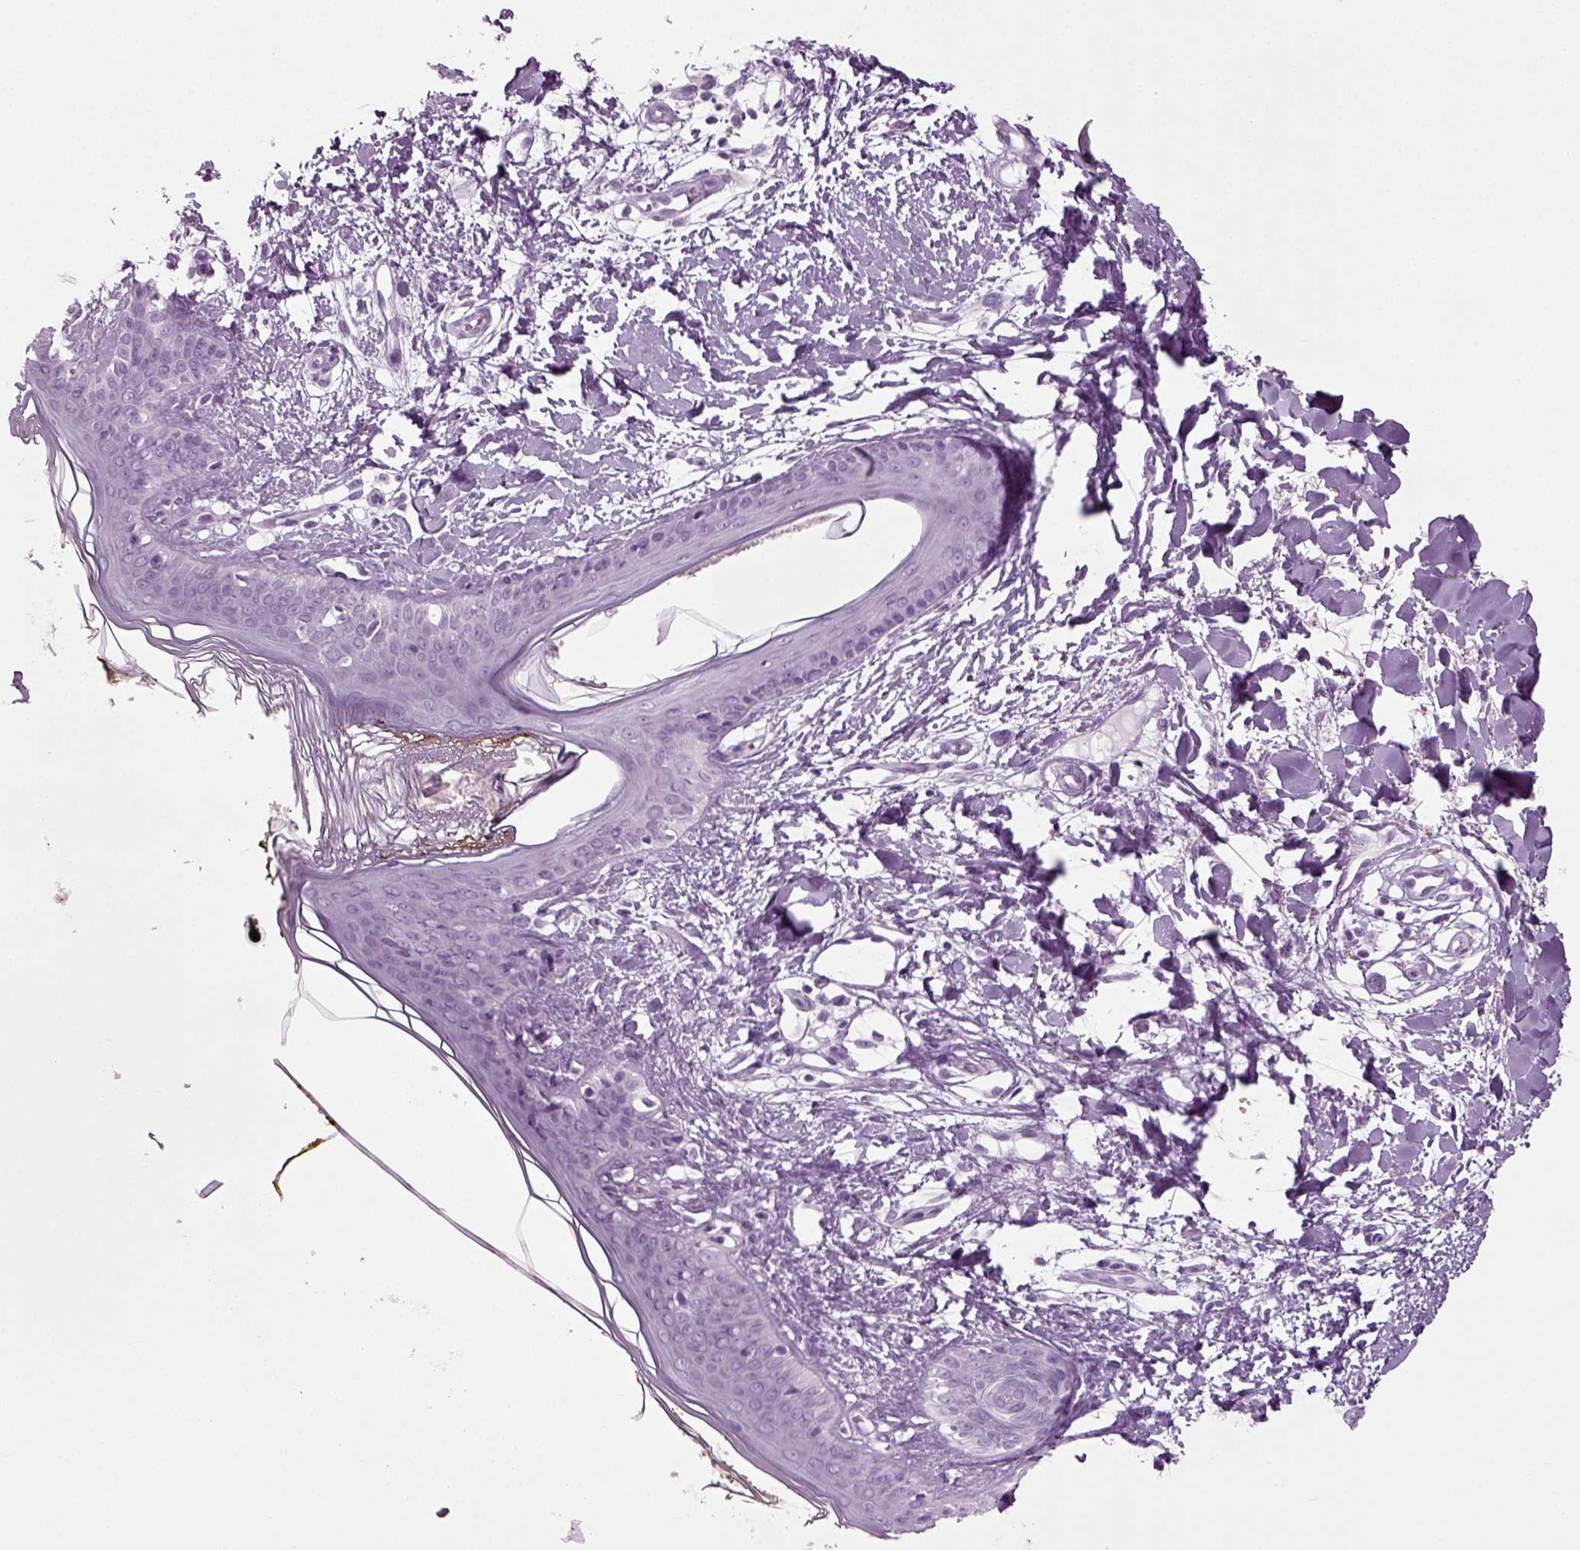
{"staining": {"intensity": "negative", "quantity": "none", "location": "none"}, "tissue": "skin", "cell_type": "Fibroblasts", "image_type": "normal", "snomed": [{"axis": "morphology", "description": "Normal tissue, NOS"}, {"axis": "topography", "description": "Skin"}], "caption": "Human skin stained for a protein using immunohistochemistry (IHC) shows no expression in fibroblasts.", "gene": "PRLH", "patient": {"sex": "female", "age": 34}}